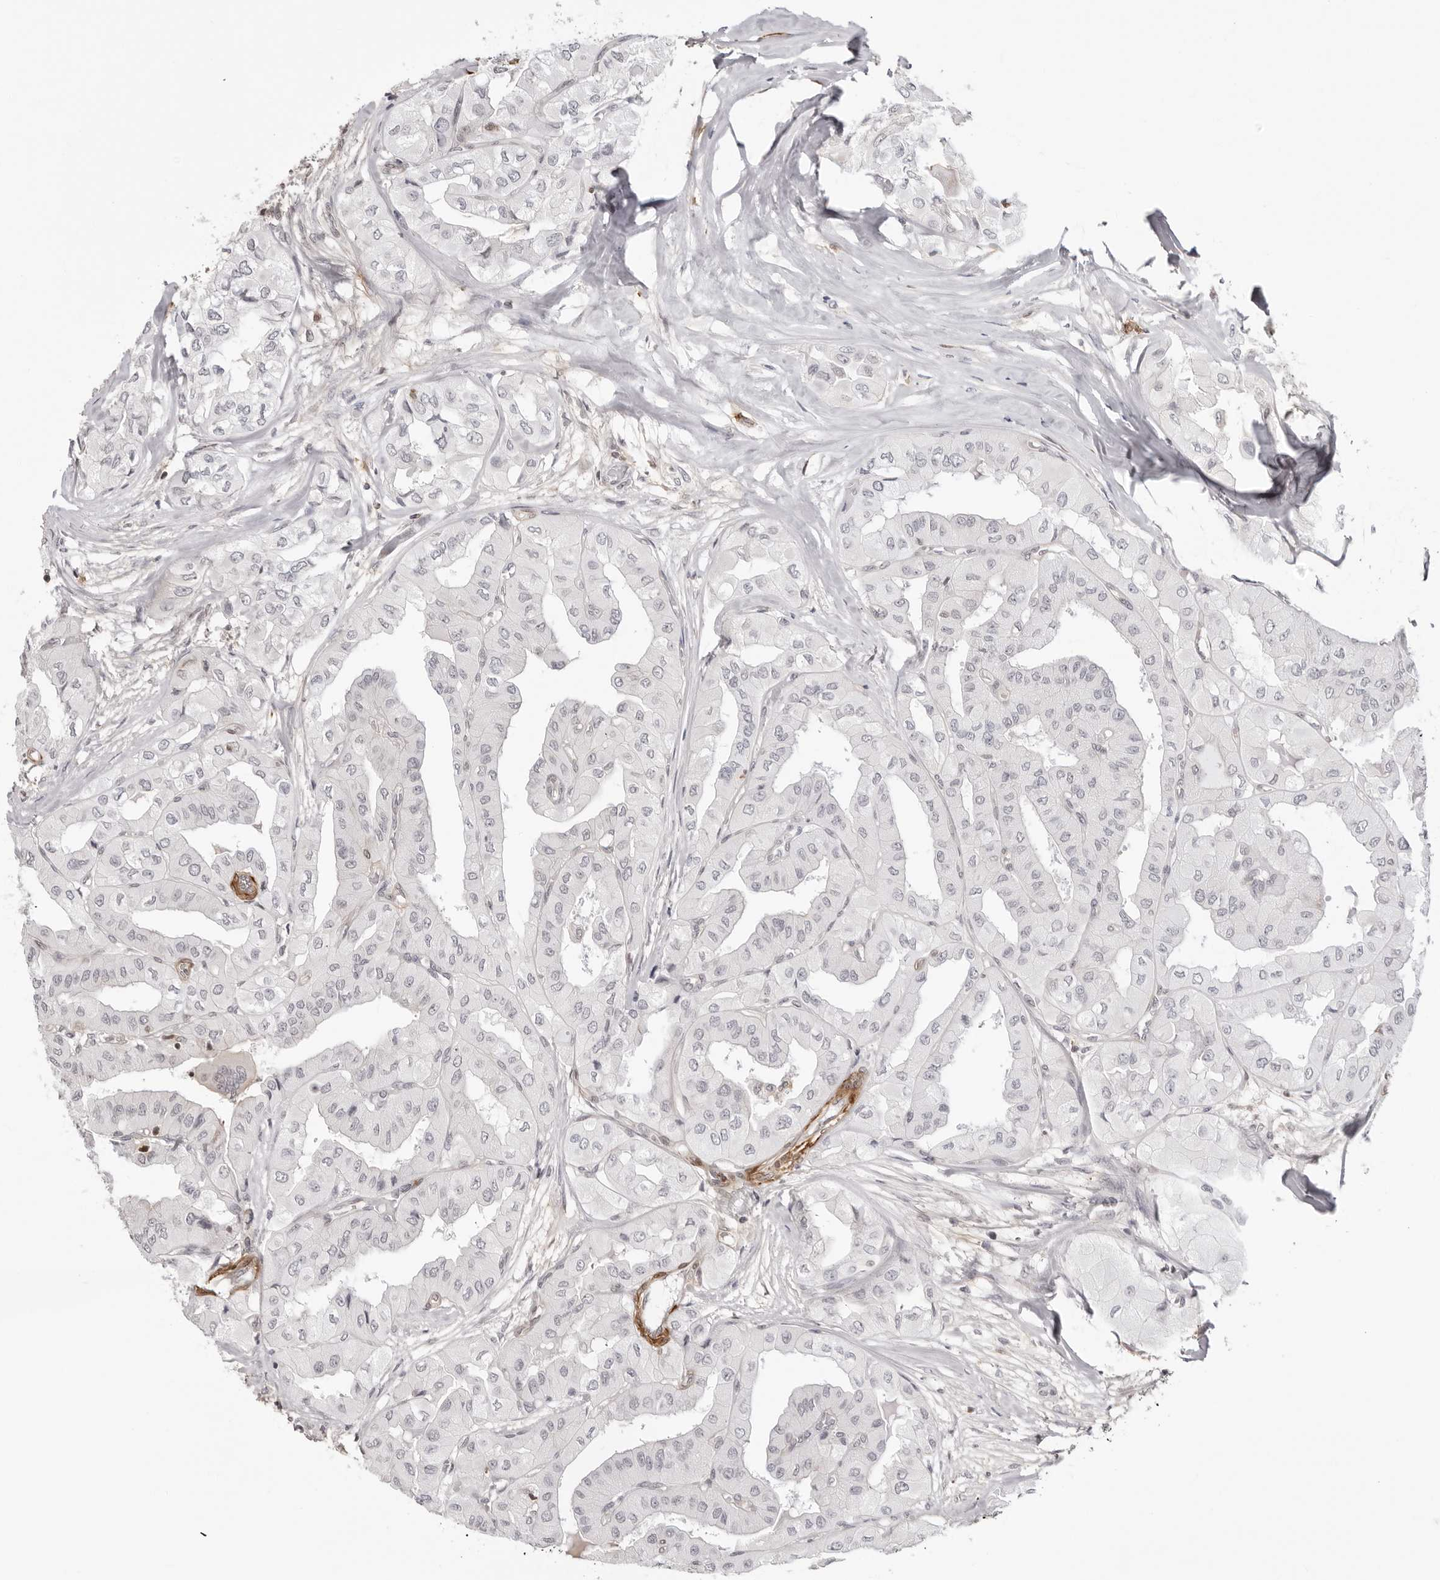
{"staining": {"intensity": "negative", "quantity": "none", "location": "none"}, "tissue": "thyroid cancer", "cell_type": "Tumor cells", "image_type": "cancer", "snomed": [{"axis": "morphology", "description": "Papillary adenocarcinoma, NOS"}, {"axis": "topography", "description": "Thyroid gland"}], "caption": "Immunohistochemical staining of human thyroid cancer demonstrates no significant staining in tumor cells.", "gene": "UNK", "patient": {"sex": "female", "age": 59}}